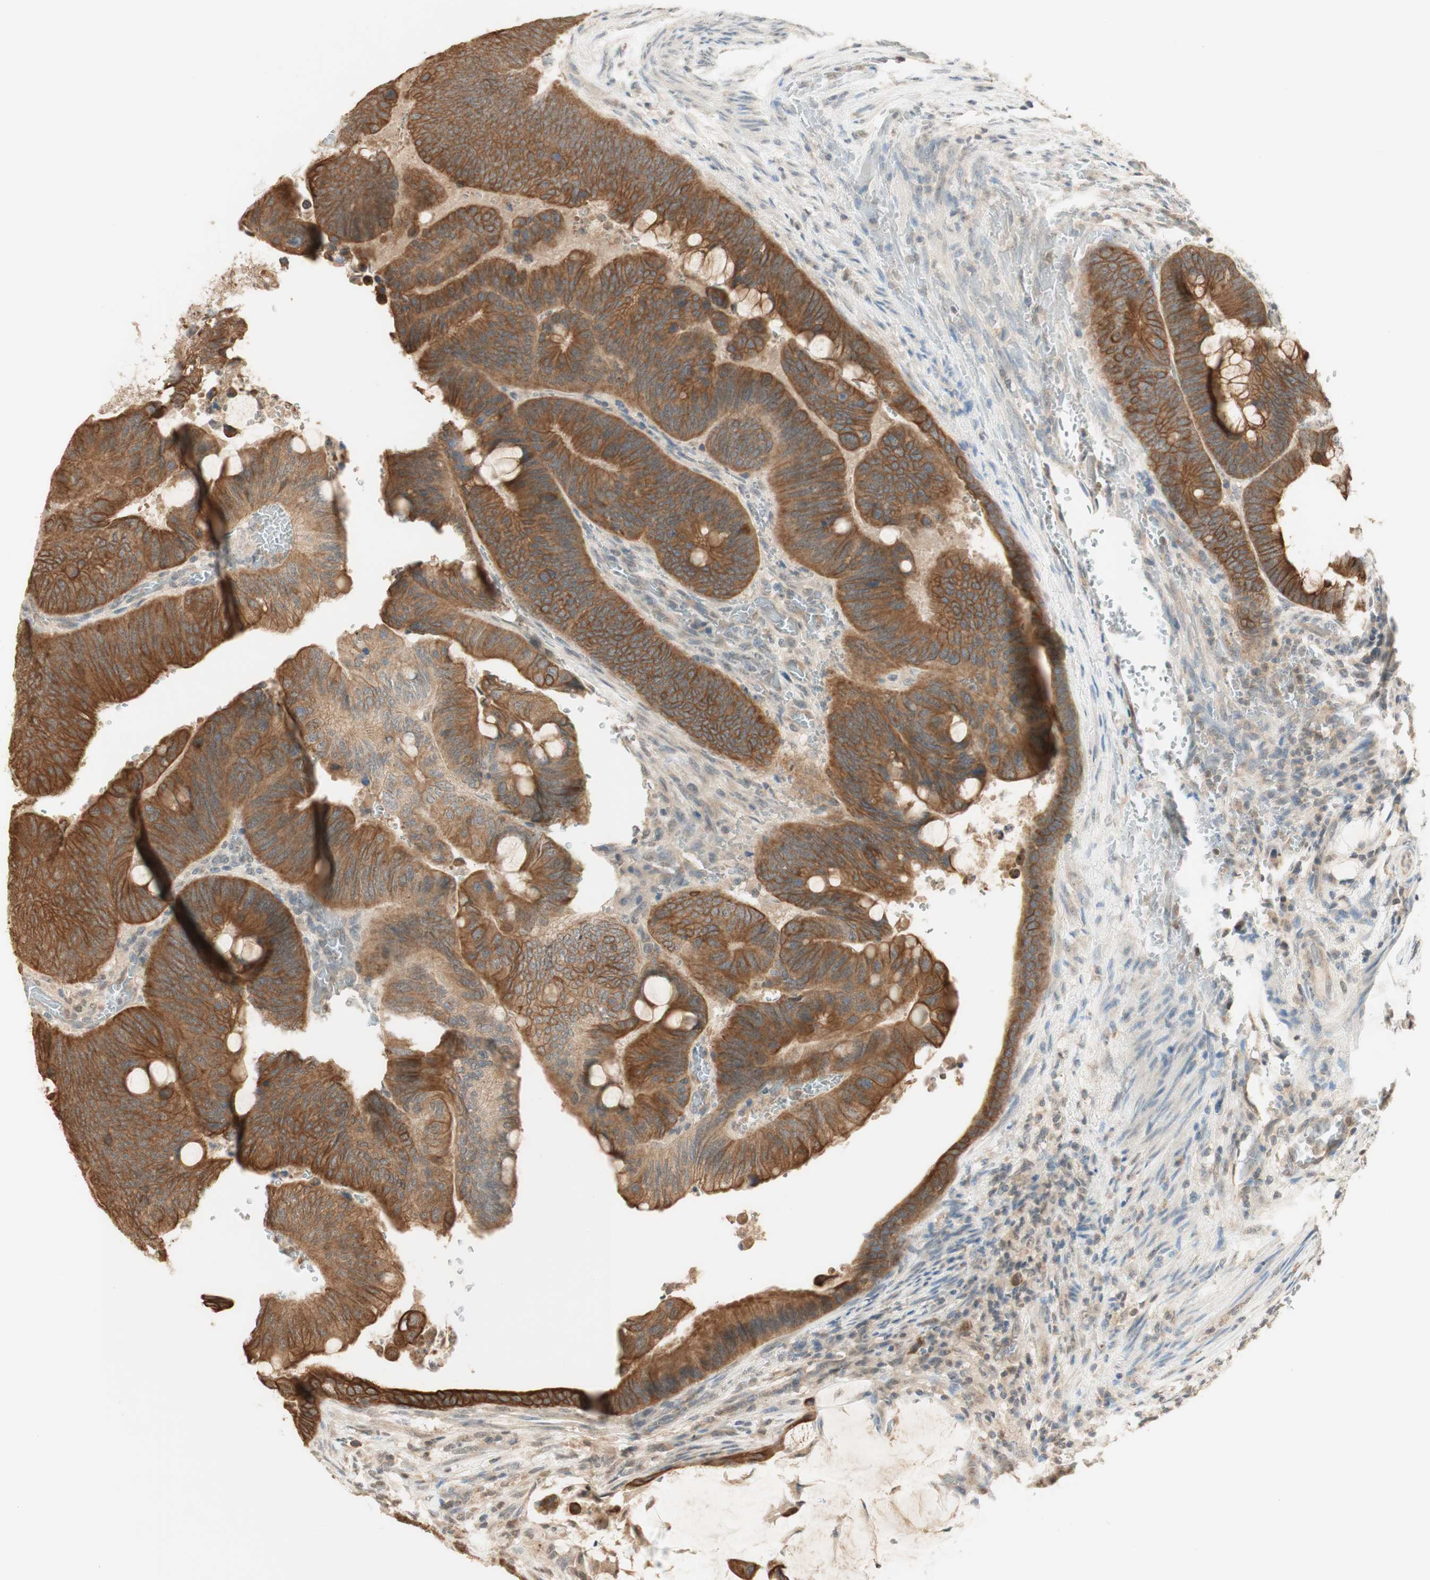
{"staining": {"intensity": "moderate", "quantity": ">75%", "location": "cytoplasmic/membranous"}, "tissue": "colorectal cancer", "cell_type": "Tumor cells", "image_type": "cancer", "snomed": [{"axis": "morphology", "description": "Normal tissue, NOS"}, {"axis": "morphology", "description": "Adenocarcinoma, NOS"}, {"axis": "topography", "description": "Rectum"}, {"axis": "topography", "description": "Peripheral nerve tissue"}], "caption": "IHC (DAB) staining of colorectal adenocarcinoma exhibits moderate cytoplasmic/membranous protein staining in approximately >75% of tumor cells.", "gene": "SPINT2", "patient": {"sex": "male", "age": 92}}